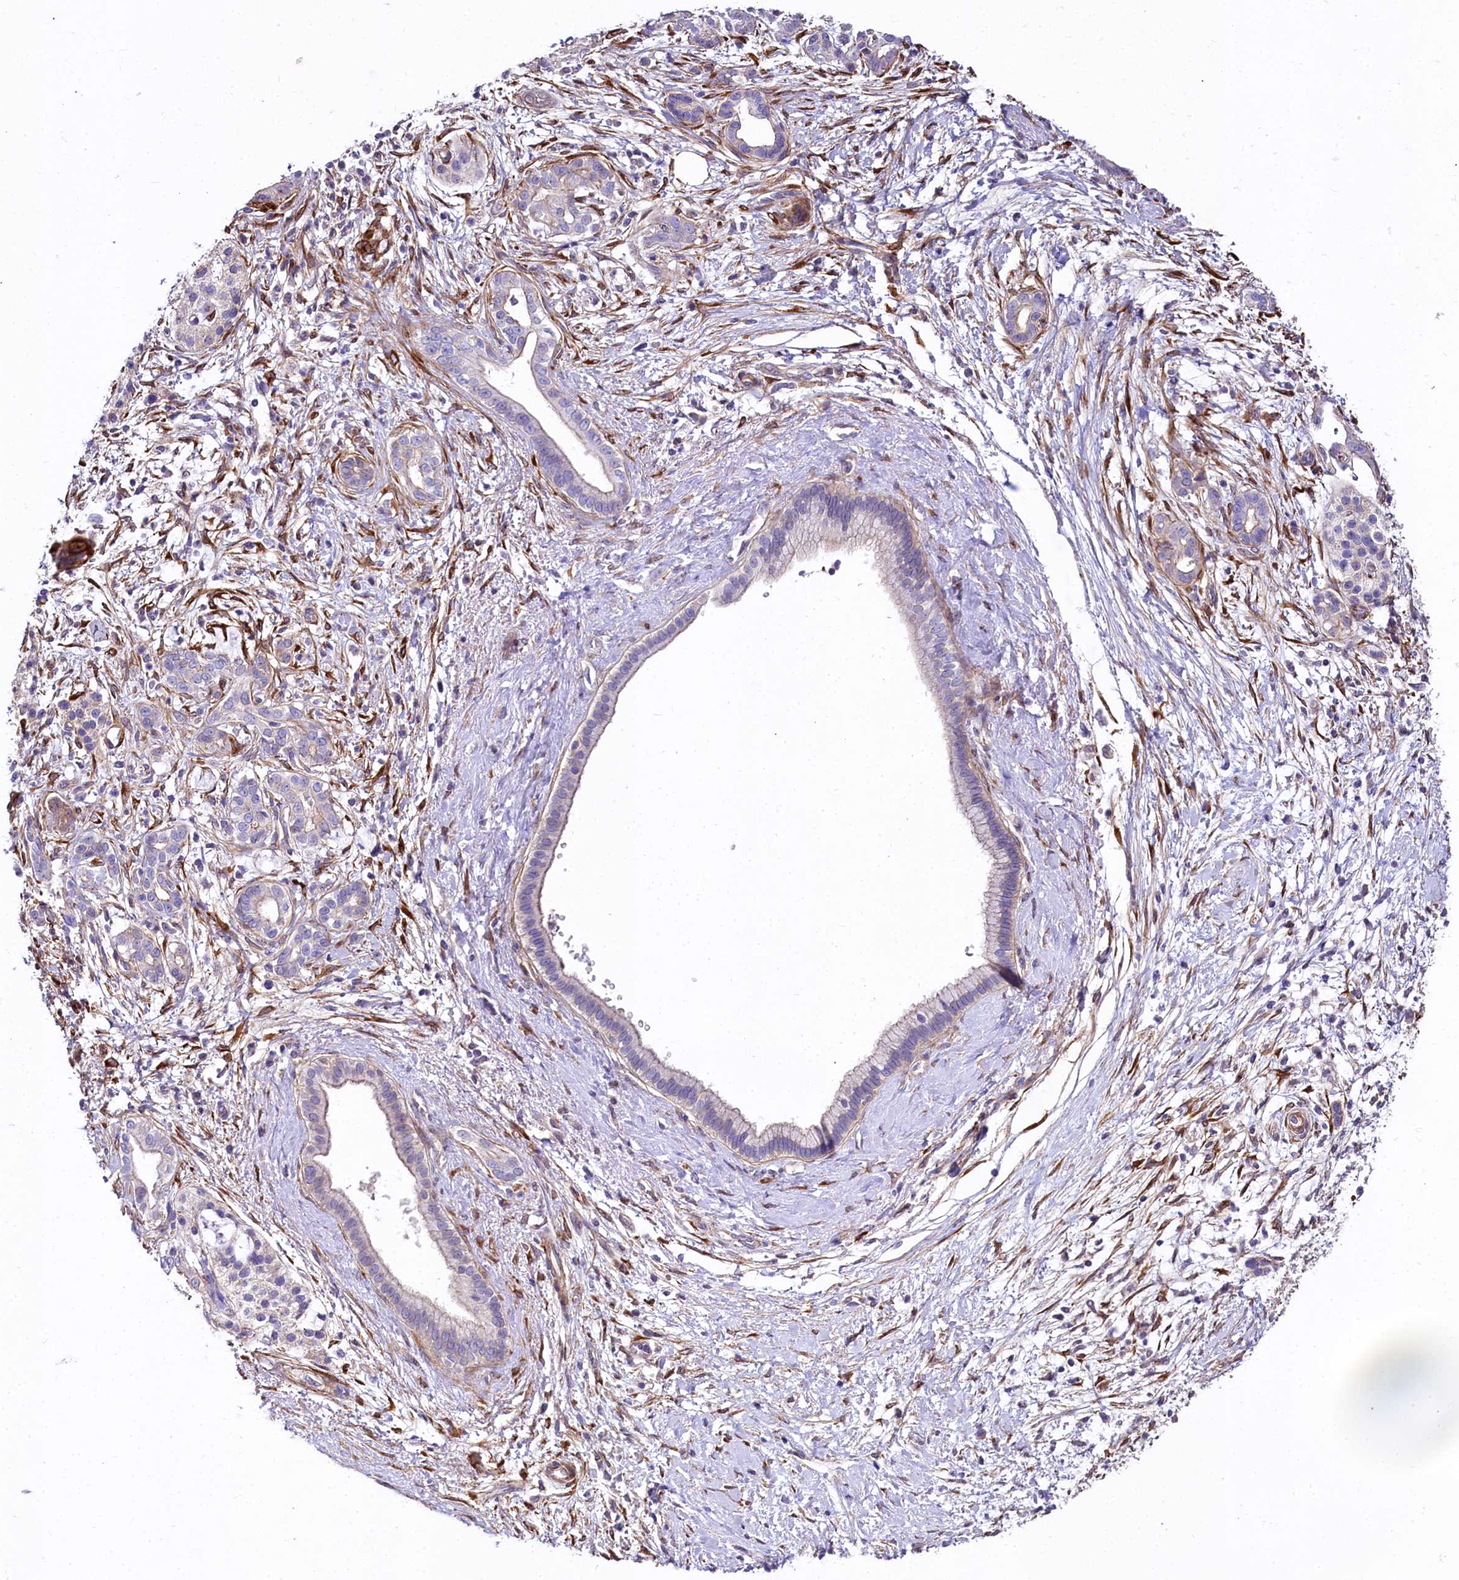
{"staining": {"intensity": "negative", "quantity": "none", "location": "none"}, "tissue": "pancreatic cancer", "cell_type": "Tumor cells", "image_type": "cancer", "snomed": [{"axis": "morphology", "description": "Adenocarcinoma, NOS"}, {"axis": "topography", "description": "Pancreas"}], "caption": "Tumor cells show no significant protein staining in pancreatic adenocarcinoma.", "gene": "FCHSD2", "patient": {"sex": "male", "age": 58}}